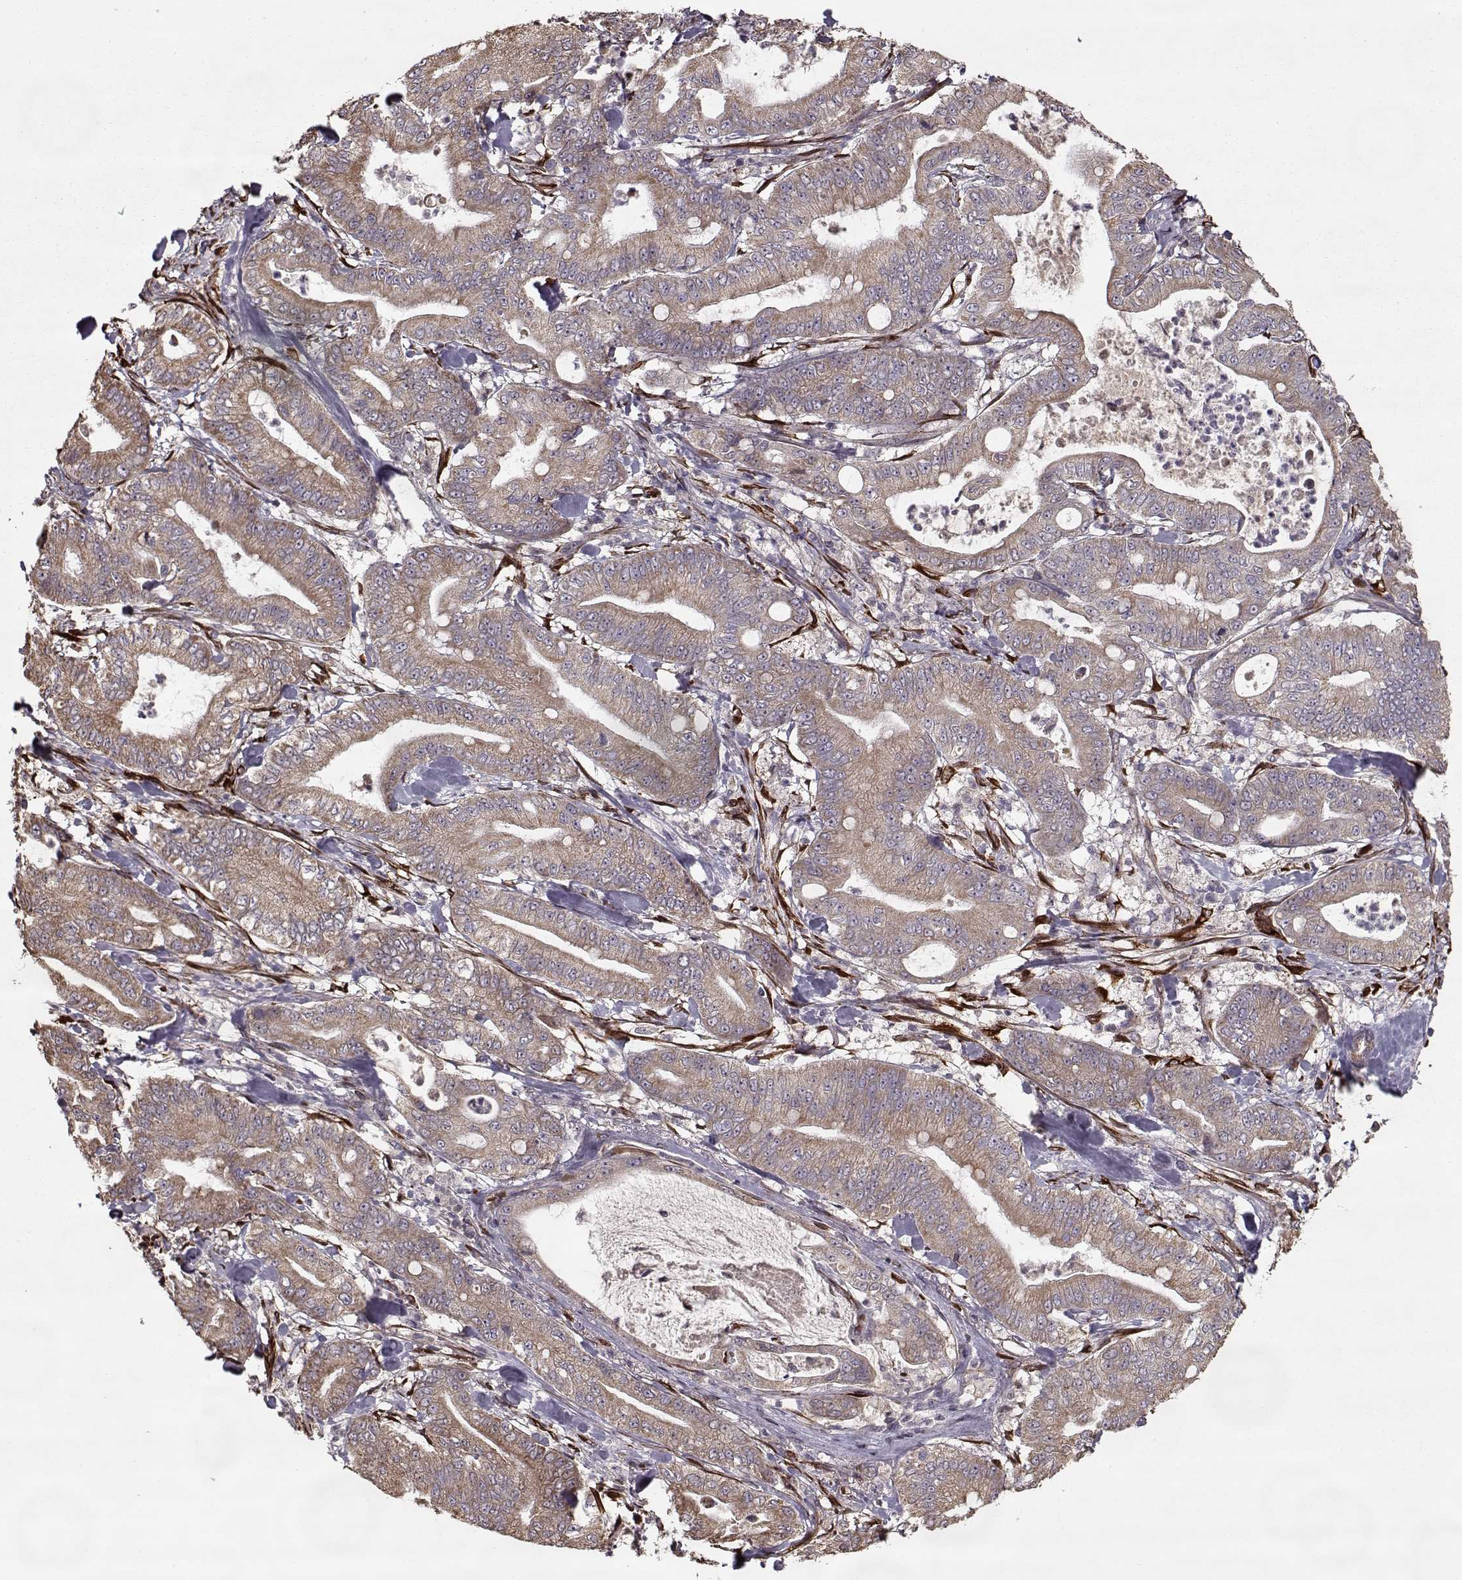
{"staining": {"intensity": "moderate", "quantity": ">75%", "location": "cytoplasmic/membranous"}, "tissue": "pancreatic cancer", "cell_type": "Tumor cells", "image_type": "cancer", "snomed": [{"axis": "morphology", "description": "Adenocarcinoma, NOS"}, {"axis": "topography", "description": "Pancreas"}], "caption": "Protein analysis of pancreatic cancer tissue displays moderate cytoplasmic/membranous expression in approximately >75% of tumor cells.", "gene": "IMMP1L", "patient": {"sex": "male", "age": 71}}